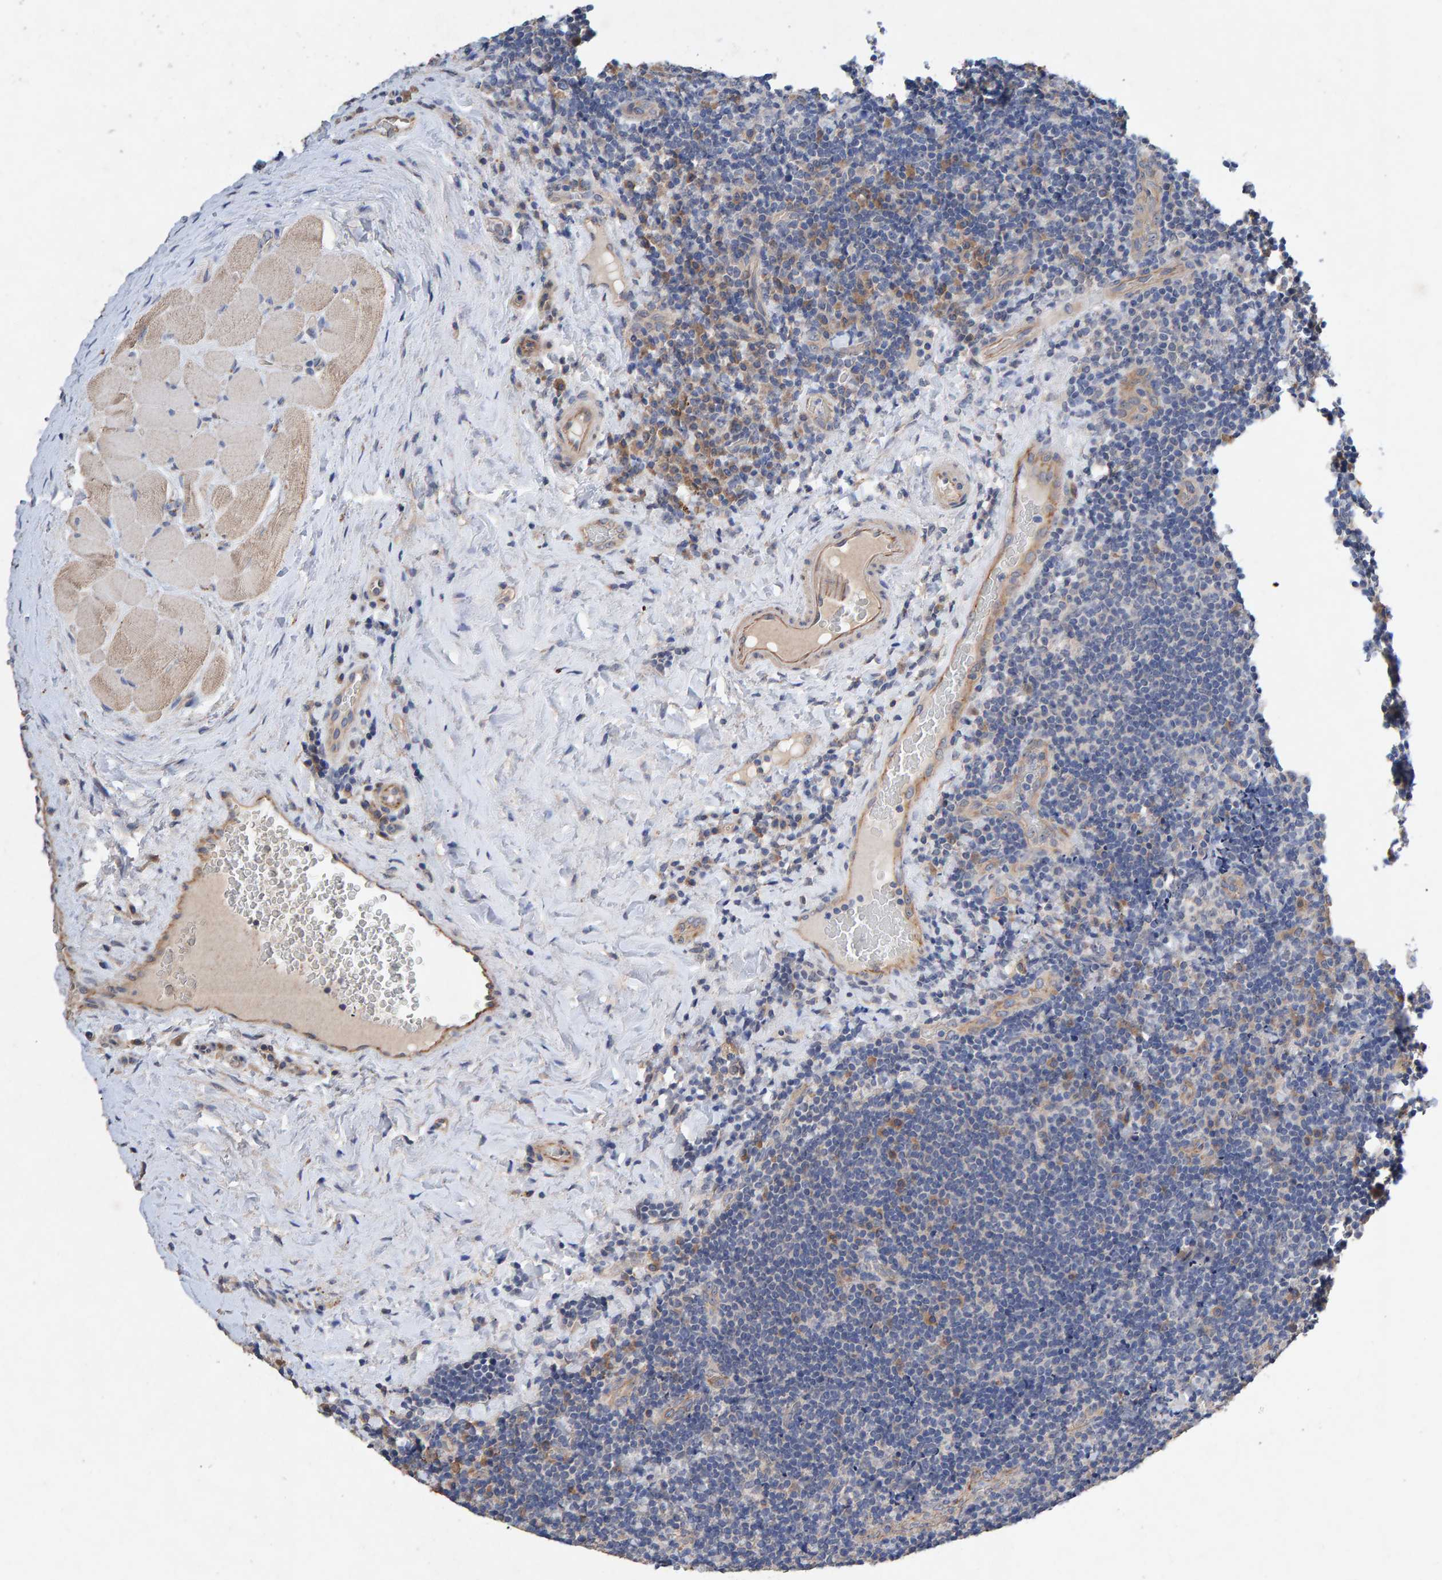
{"staining": {"intensity": "negative", "quantity": "none", "location": "none"}, "tissue": "lymphoma", "cell_type": "Tumor cells", "image_type": "cancer", "snomed": [{"axis": "morphology", "description": "Malignant lymphoma, non-Hodgkin's type, High grade"}, {"axis": "topography", "description": "Tonsil"}], "caption": "This is a image of IHC staining of lymphoma, which shows no expression in tumor cells.", "gene": "EFR3A", "patient": {"sex": "female", "age": 36}}